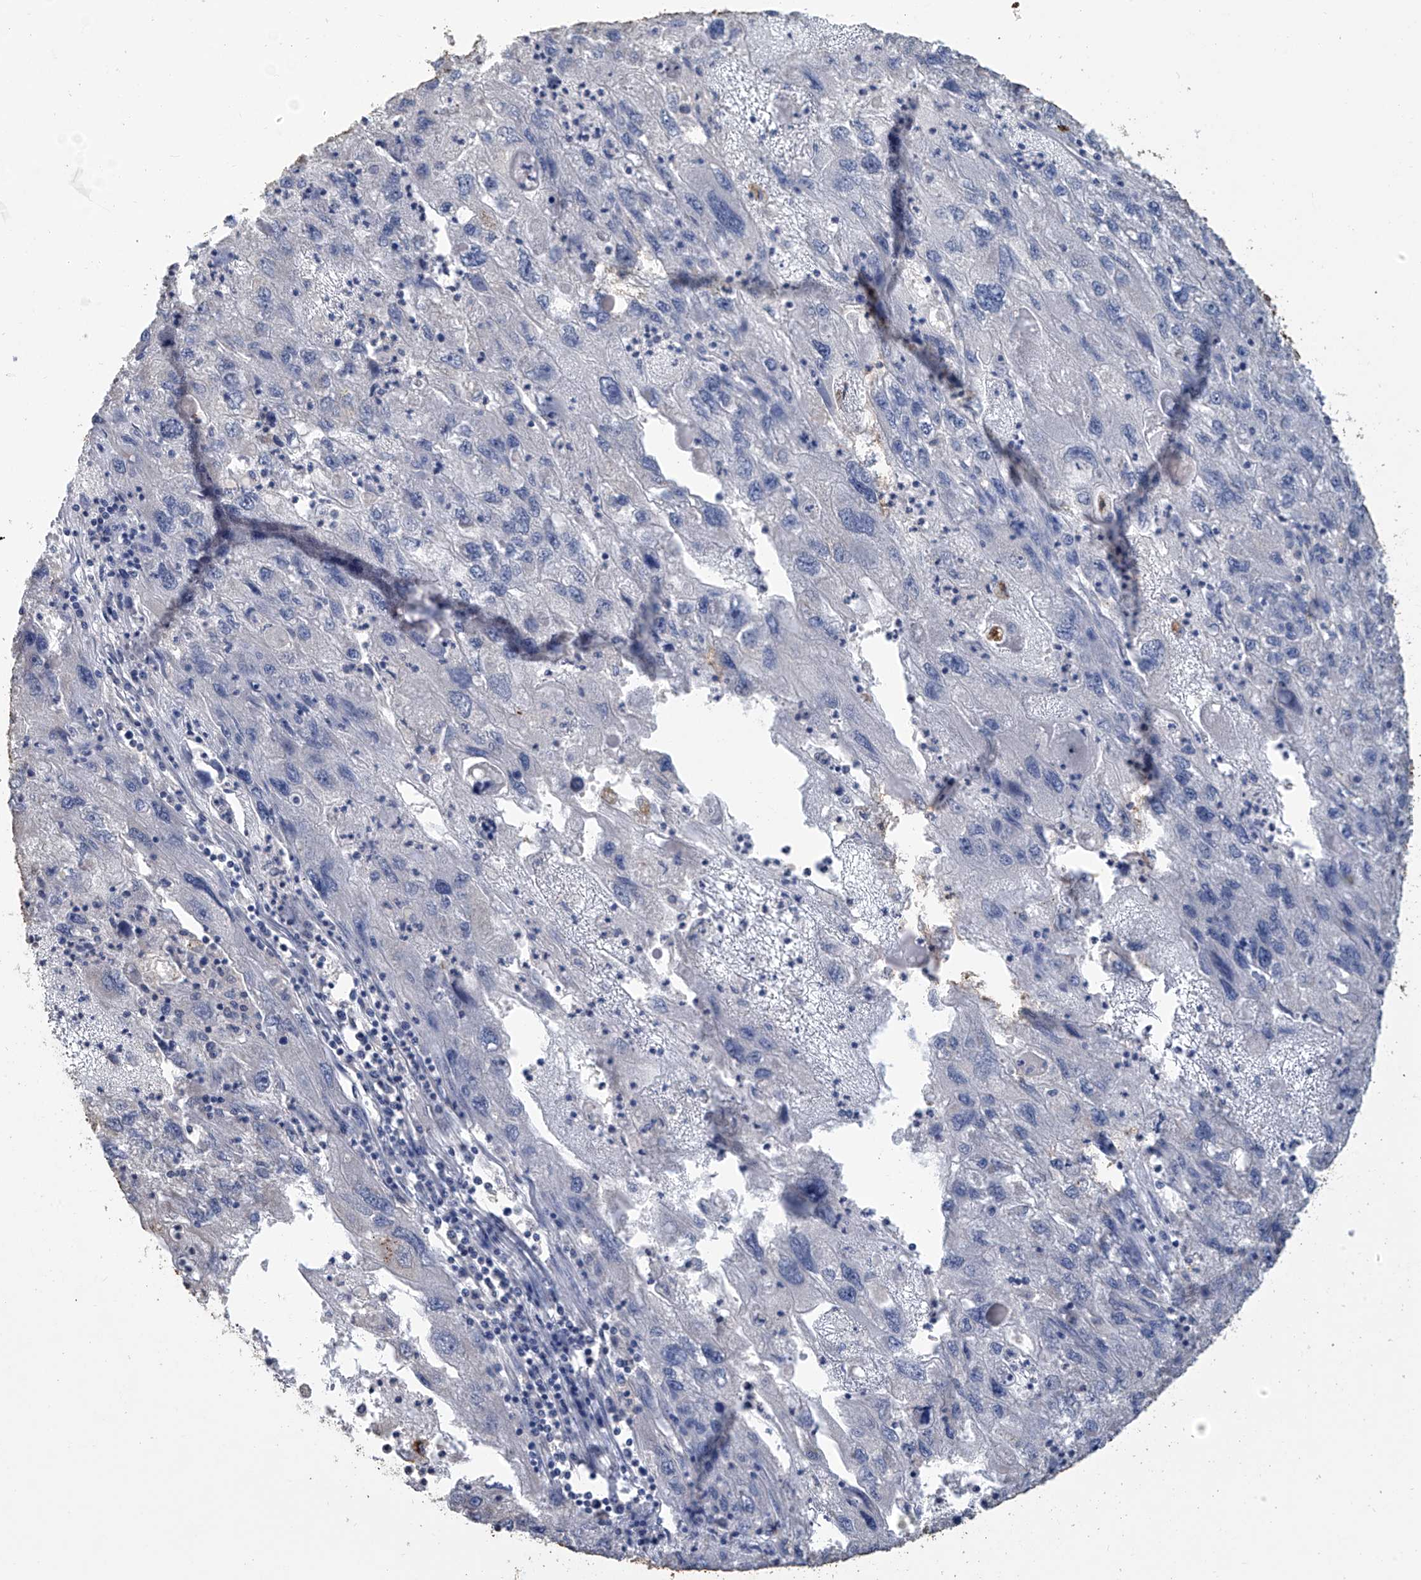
{"staining": {"intensity": "negative", "quantity": "none", "location": "none"}, "tissue": "endometrial cancer", "cell_type": "Tumor cells", "image_type": "cancer", "snomed": [{"axis": "morphology", "description": "Adenocarcinoma, NOS"}, {"axis": "topography", "description": "Endometrium"}], "caption": "An image of adenocarcinoma (endometrial) stained for a protein shows no brown staining in tumor cells.", "gene": "OGT", "patient": {"sex": "female", "age": 49}}